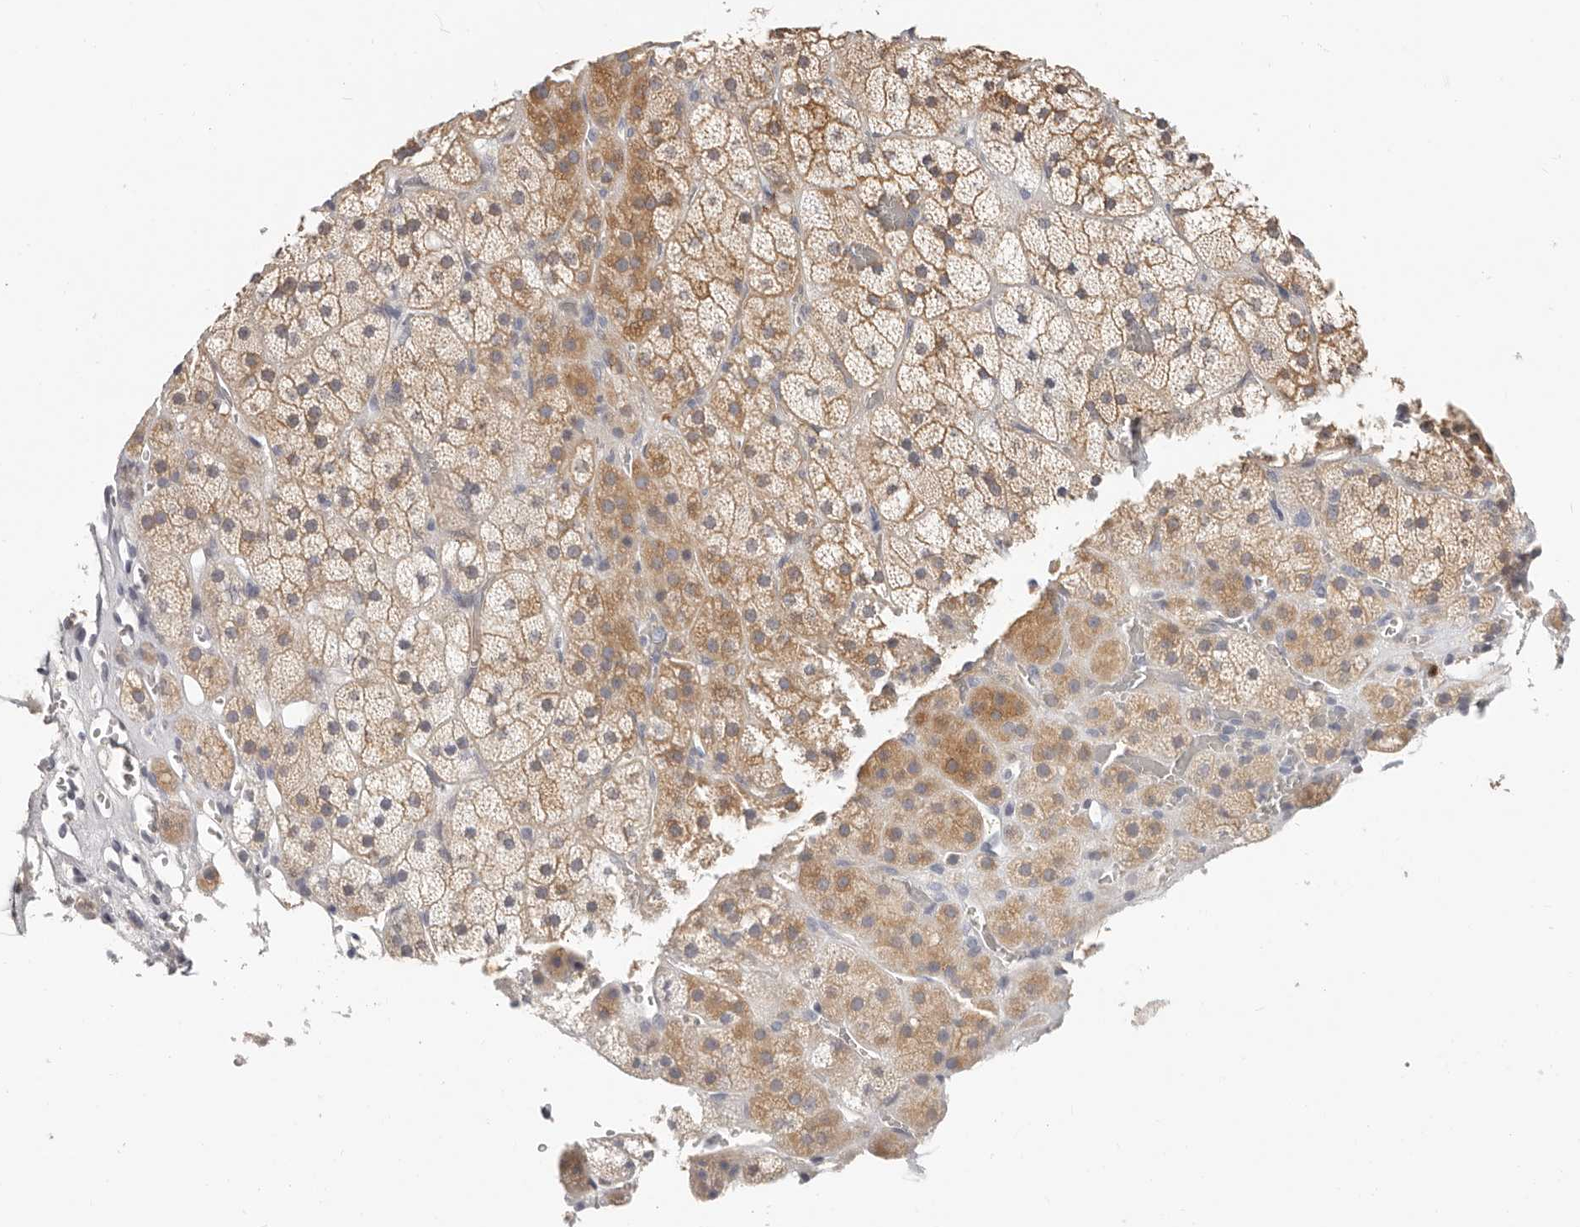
{"staining": {"intensity": "moderate", "quantity": "<25%", "location": "cytoplasmic/membranous"}, "tissue": "adrenal gland", "cell_type": "Glandular cells", "image_type": "normal", "snomed": [{"axis": "morphology", "description": "Normal tissue, NOS"}, {"axis": "topography", "description": "Adrenal gland"}], "caption": "Adrenal gland stained with IHC displays moderate cytoplasmic/membranous expression in about <25% of glandular cells. Ihc stains the protein of interest in brown and the nuclei are stained blue.", "gene": "TMEM63B", "patient": {"sex": "male", "age": 57}}